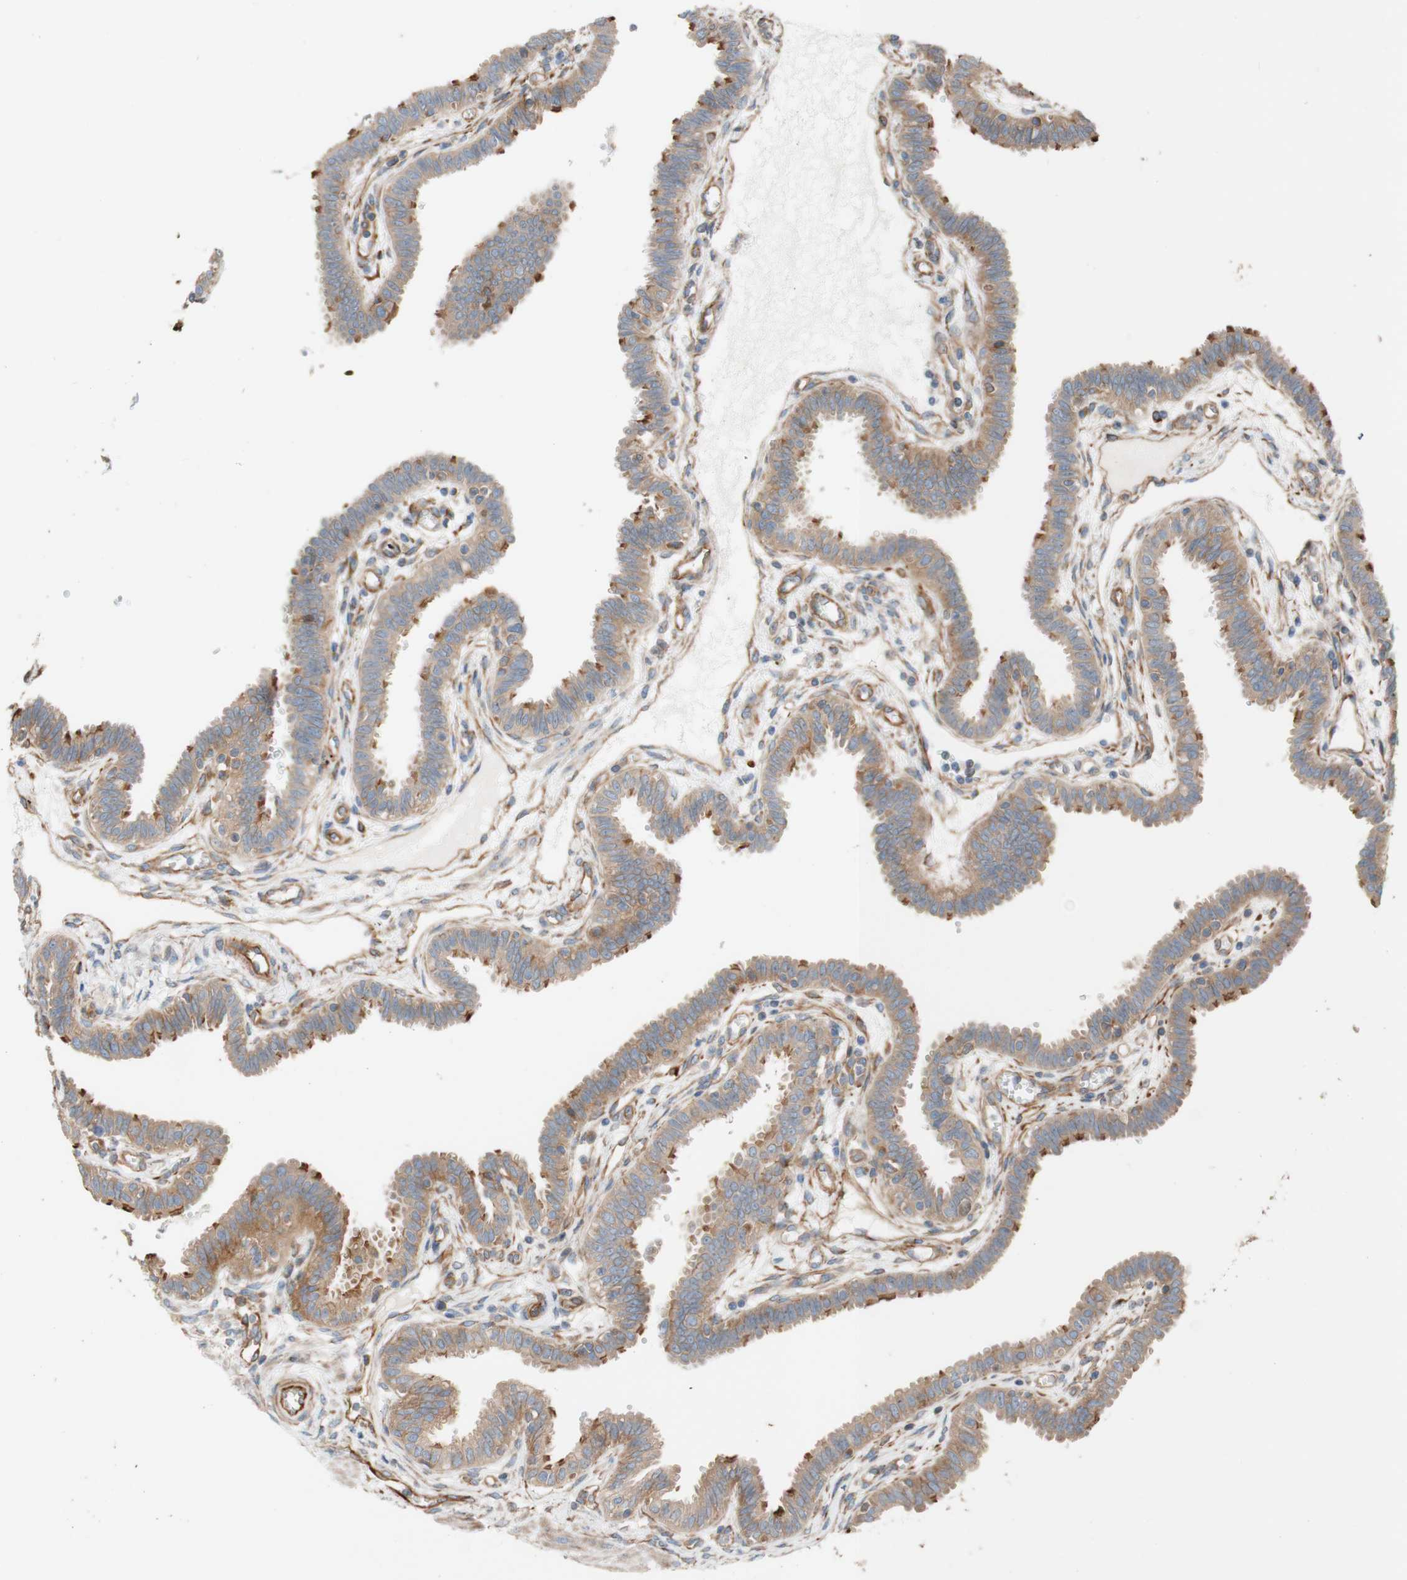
{"staining": {"intensity": "moderate", "quantity": ">75%", "location": "cytoplasmic/membranous"}, "tissue": "fallopian tube", "cell_type": "Glandular cells", "image_type": "normal", "snomed": [{"axis": "morphology", "description": "Normal tissue, NOS"}, {"axis": "topography", "description": "Fallopian tube"}], "caption": "A high-resolution micrograph shows immunohistochemistry staining of unremarkable fallopian tube, which reveals moderate cytoplasmic/membranous expression in approximately >75% of glandular cells. Nuclei are stained in blue.", "gene": "C1orf43", "patient": {"sex": "female", "age": 32}}